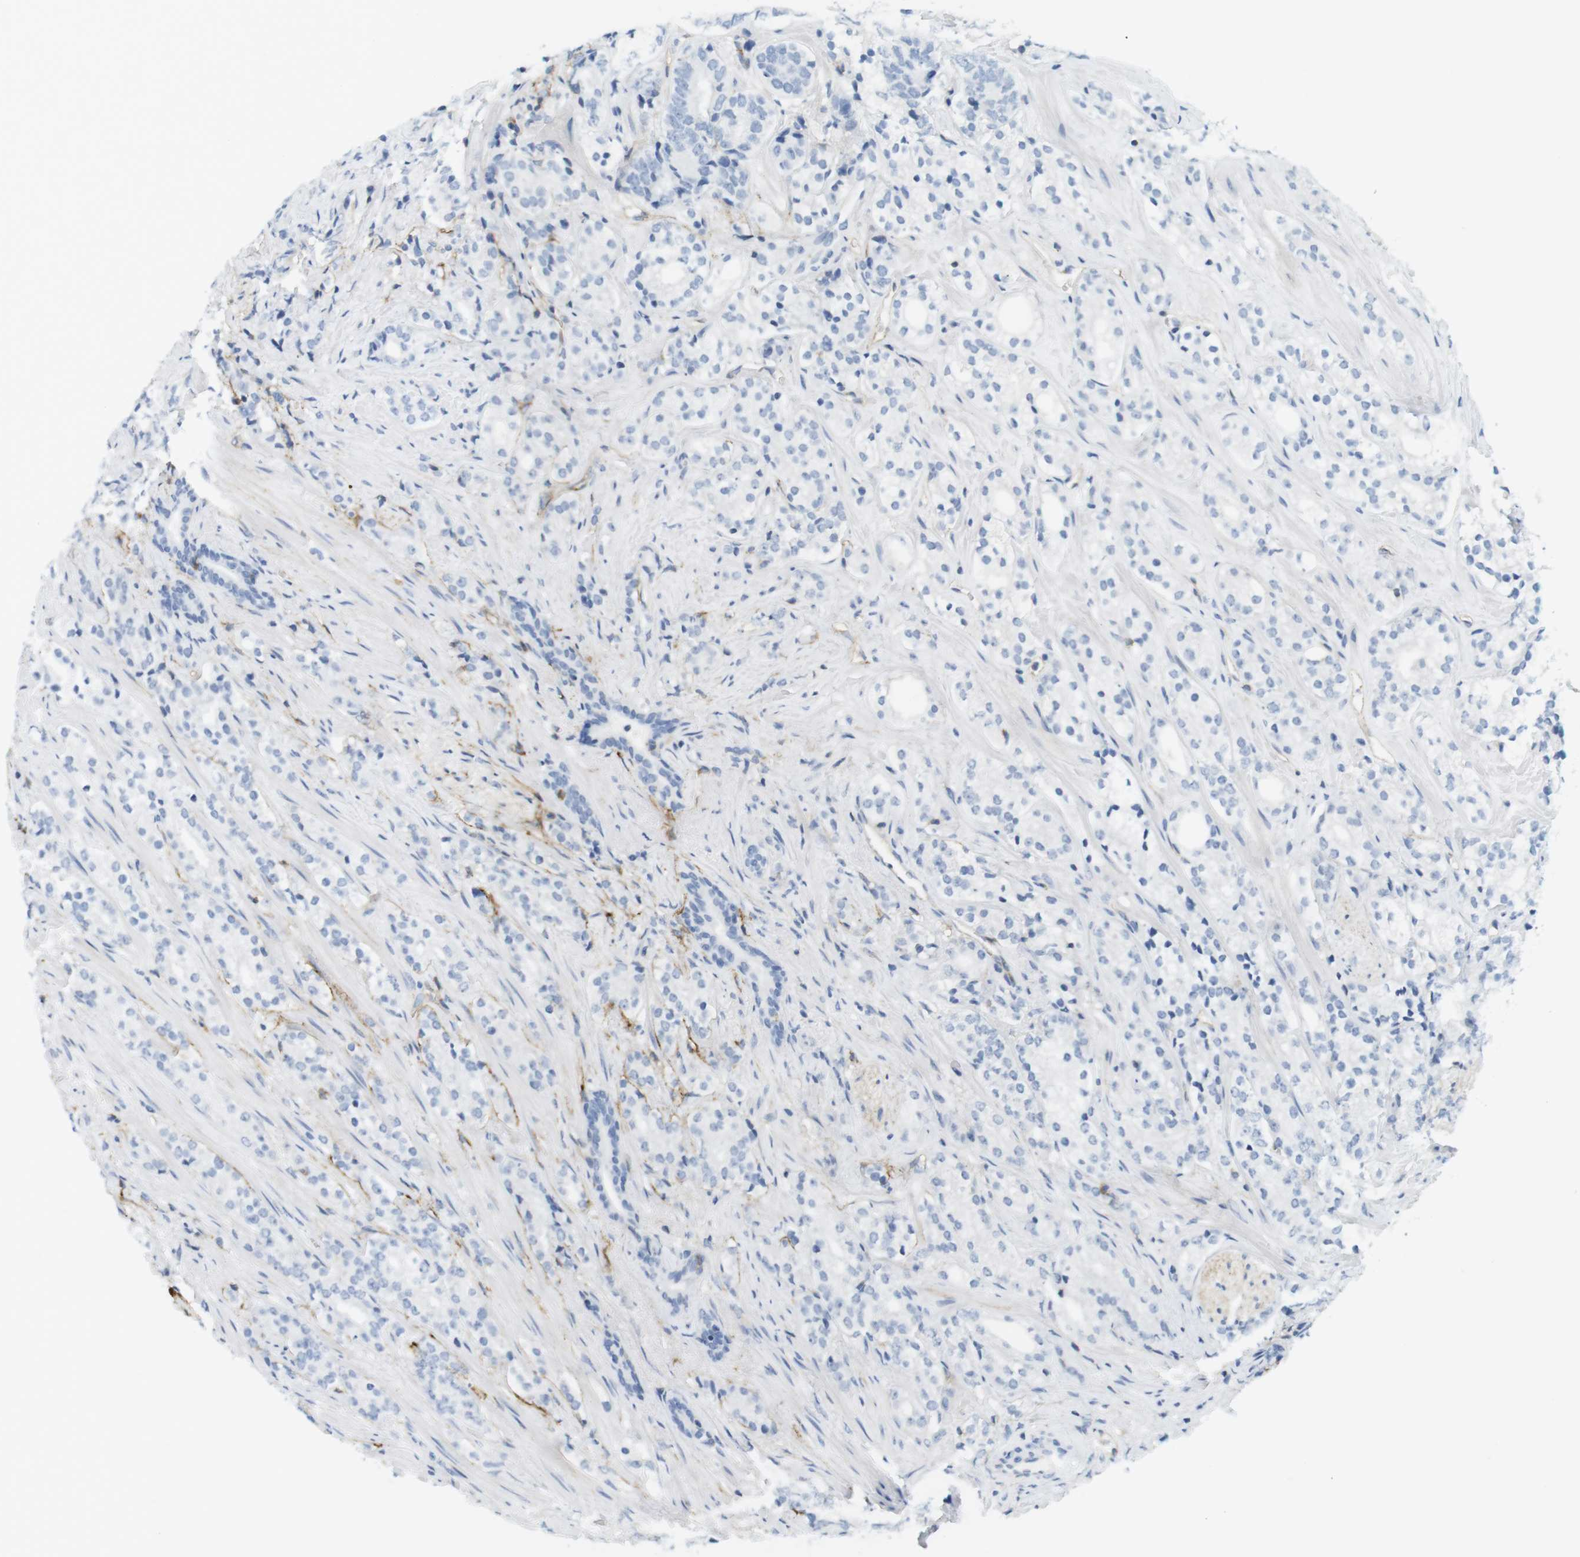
{"staining": {"intensity": "negative", "quantity": "none", "location": "none"}, "tissue": "prostate cancer", "cell_type": "Tumor cells", "image_type": "cancer", "snomed": [{"axis": "morphology", "description": "Adenocarcinoma, High grade"}, {"axis": "topography", "description": "Prostate"}], "caption": "IHC of prostate adenocarcinoma (high-grade) demonstrates no staining in tumor cells. Brightfield microscopy of immunohistochemistry (IHC) stained with DAB (3,3'-diaminobenzidine) (brown) and hematoxylin (blue), captured at high magnification.", "gene": "F2R", "patient": {"sex": "male", "age": 71}}